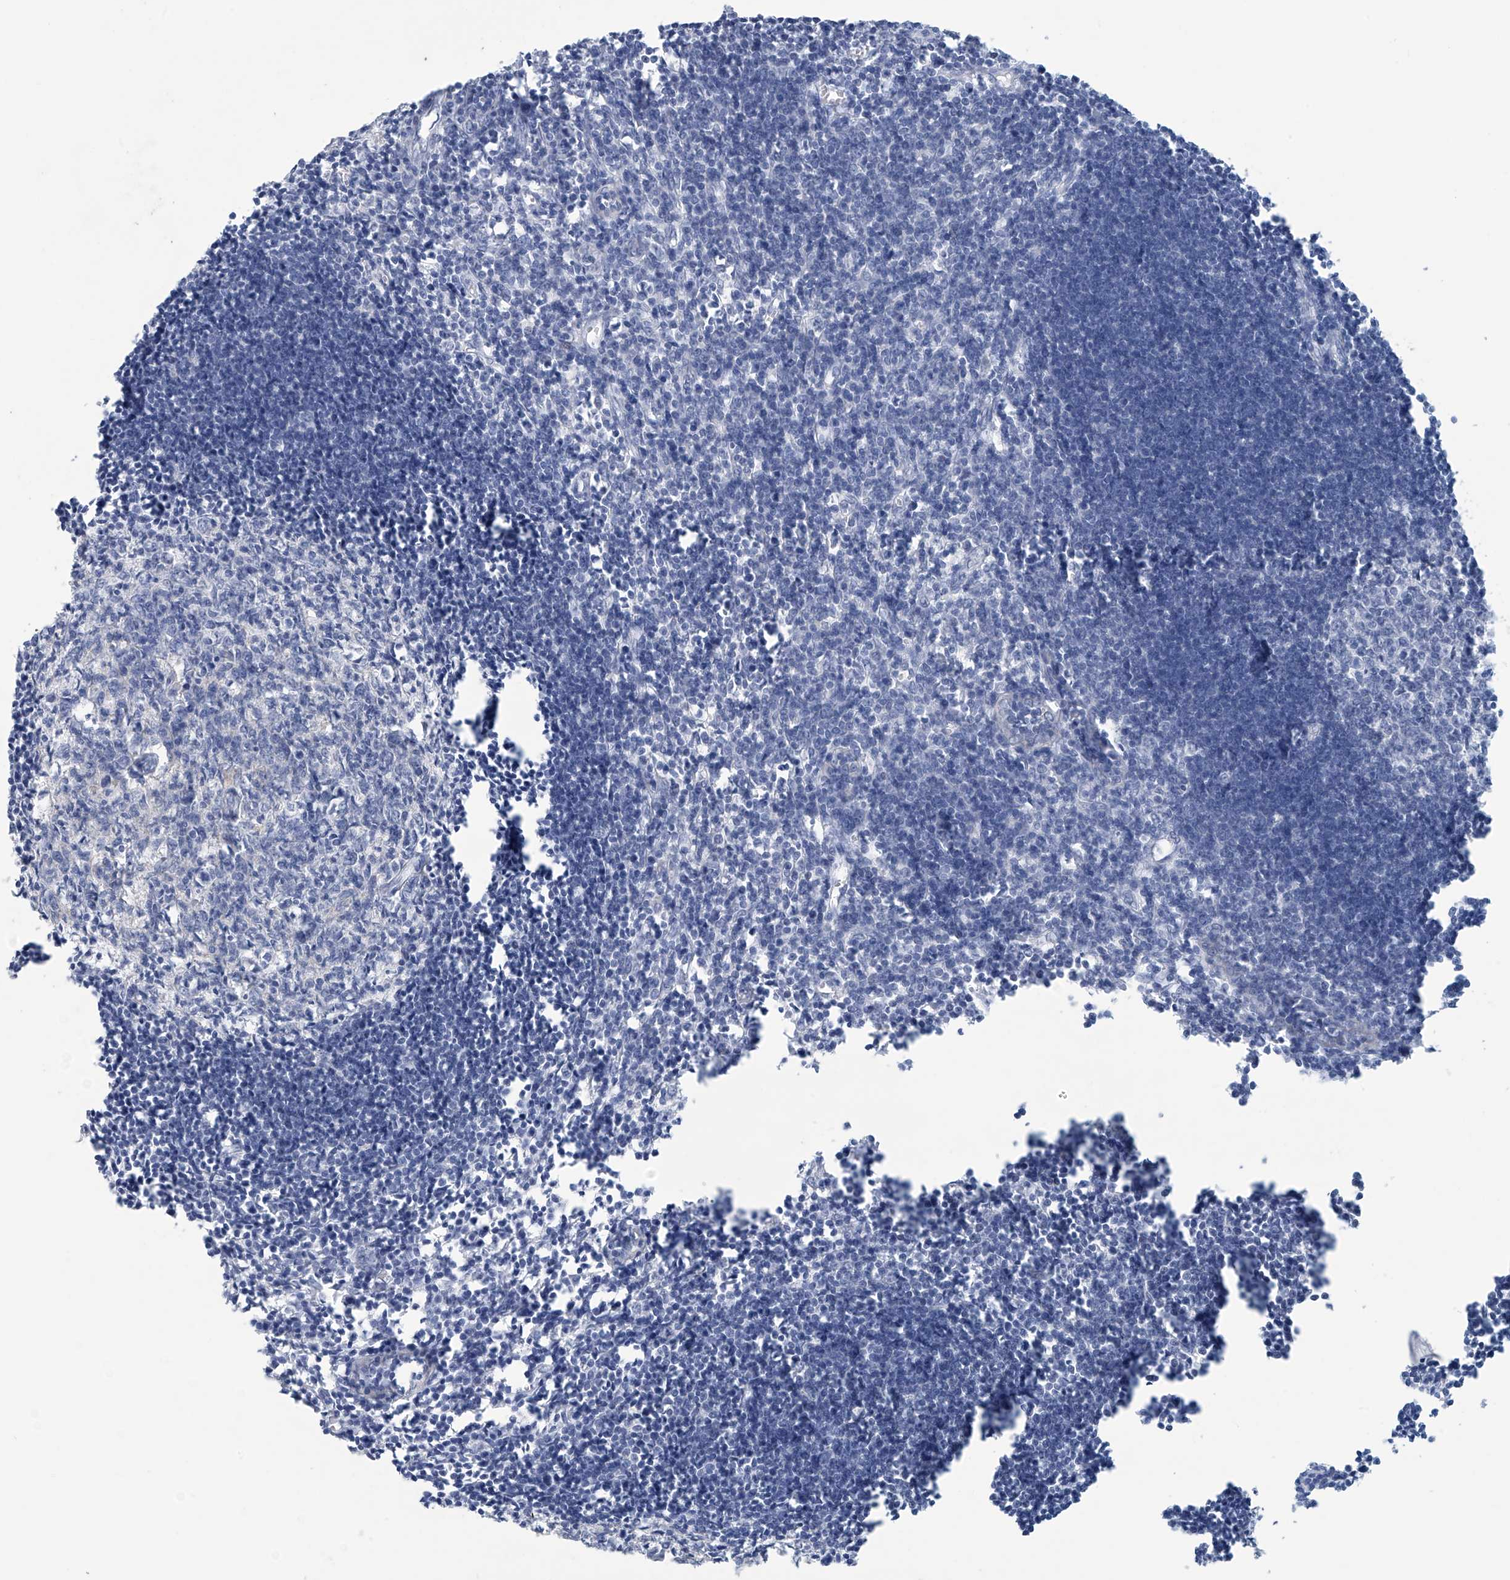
{"staining": {"intensity": "negative", "quantity": "none", "location": "none"}, "tissue": "lymph node", "cell_type": "Germinal center cells", "image_type": "normal", "snomed": [{"axis": "morphology", "description": "Normal tissue, NOS"}, {"axis": "morphology", "description": "Malignant melanoma, Metastatic site"}, {"axis": "topography", "description": "Lymph node"}], "caption": "Immunohistochemistry photomicrograph of normal lymph node stained for a protein (brown), which reveals no expression in germinal center cells.", "gene": "DSP", "patient": {"sex": "male", "age": 41}}